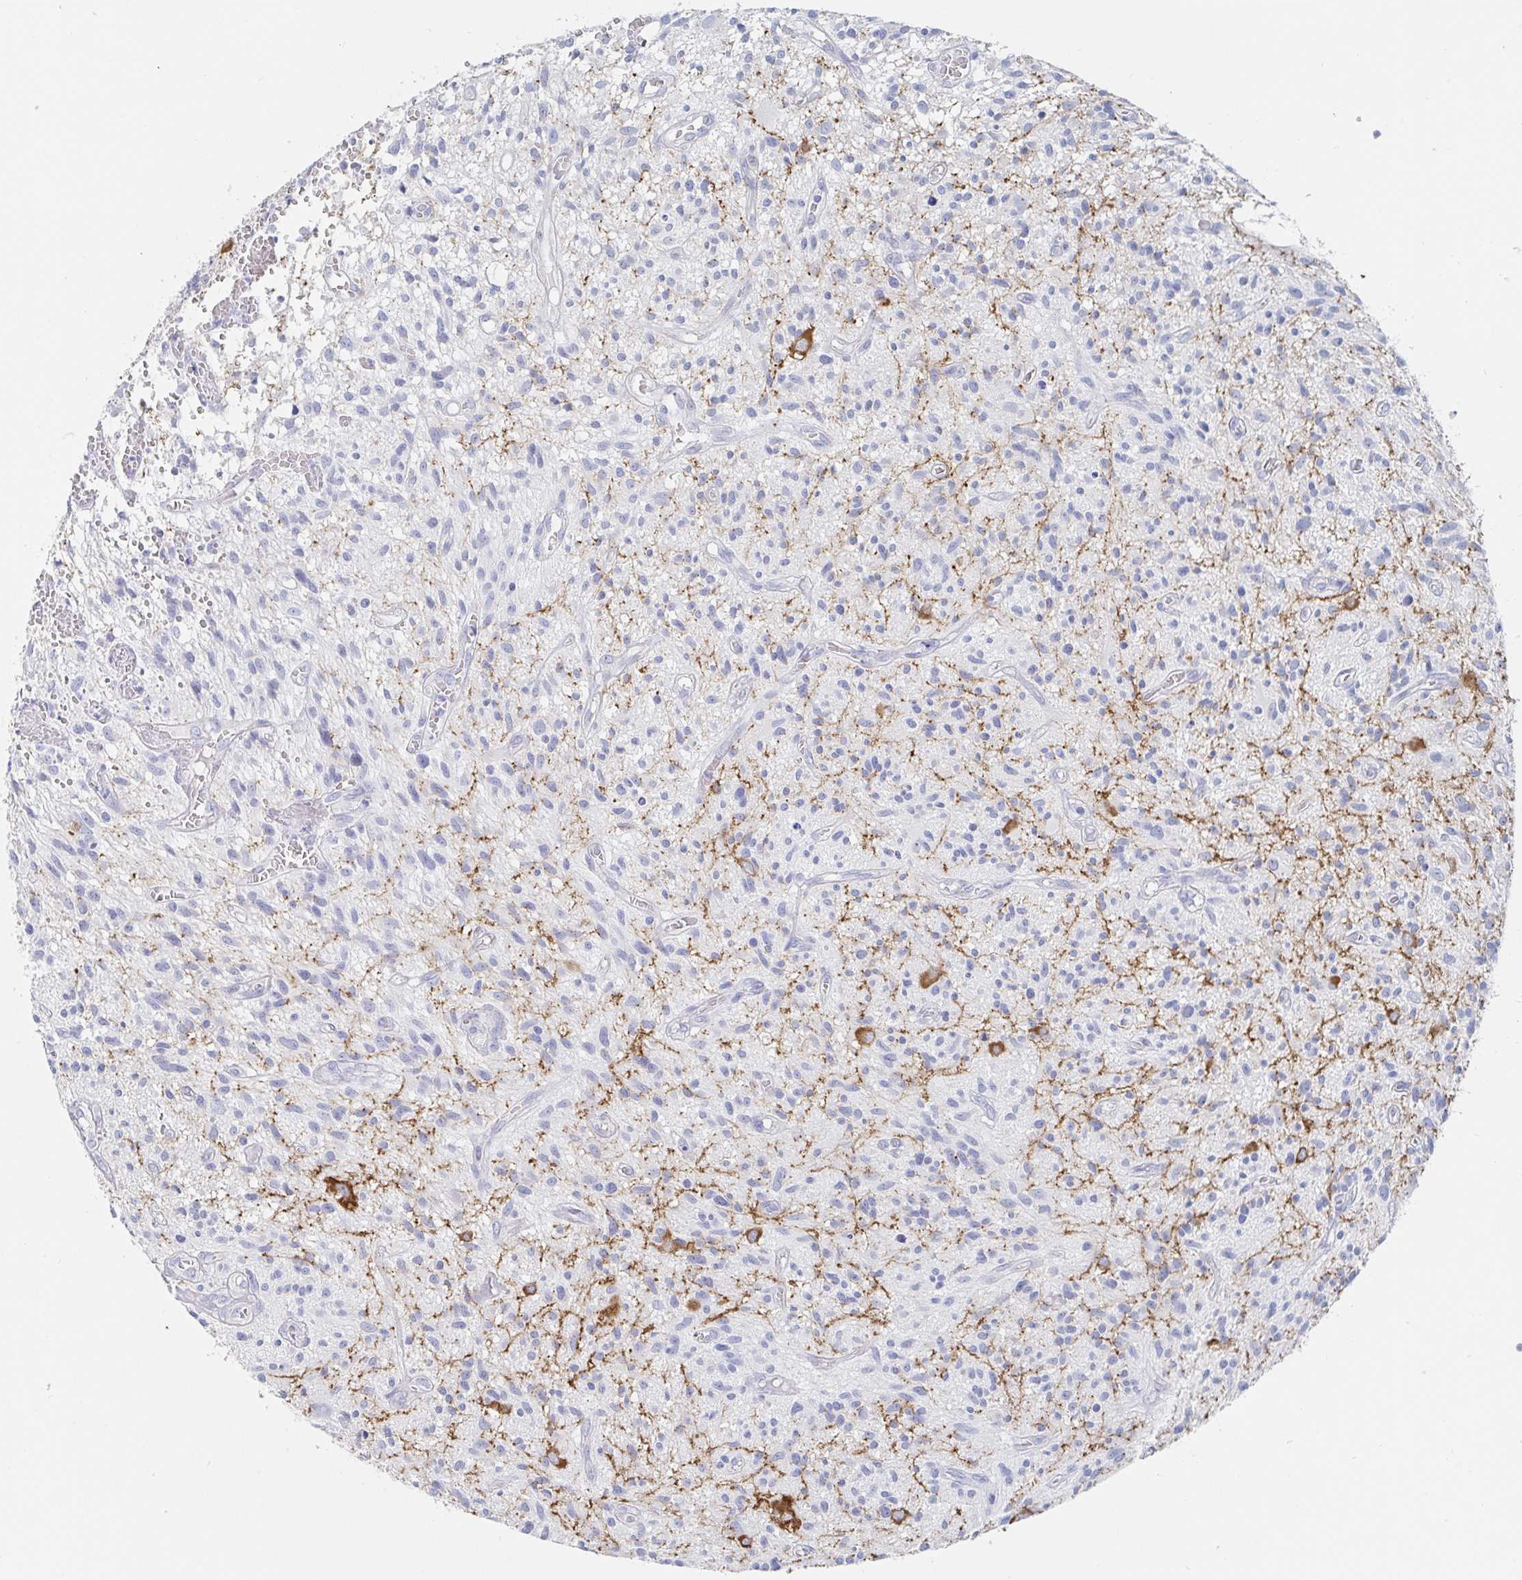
{"staining": {"intensity": "negative", "quantity": "none", "location": "none"}, "tissue": "glioma", "cell_type": "Tumor cells", "image_type": "cancer", "snomed": [{"axis": "morphology", "description": "Glioma, malignant, High grade"}, {"axis": "topography", "description": "Brain"}], "caption": "IHC histopathology image of neoplastic tissue: malignant glioma (high-grade) stained with DAB (3,3'-diaminobenzidine) exhibits no significant protein expression in tumor cells. The staining is performed using DAB (3,3'-diaminobenzidine) brown chromogen with nuclei counter-stained in using hematoxylin.", "gene": "PACSIN1", "patient": {"sex": "male", "age": 75}}